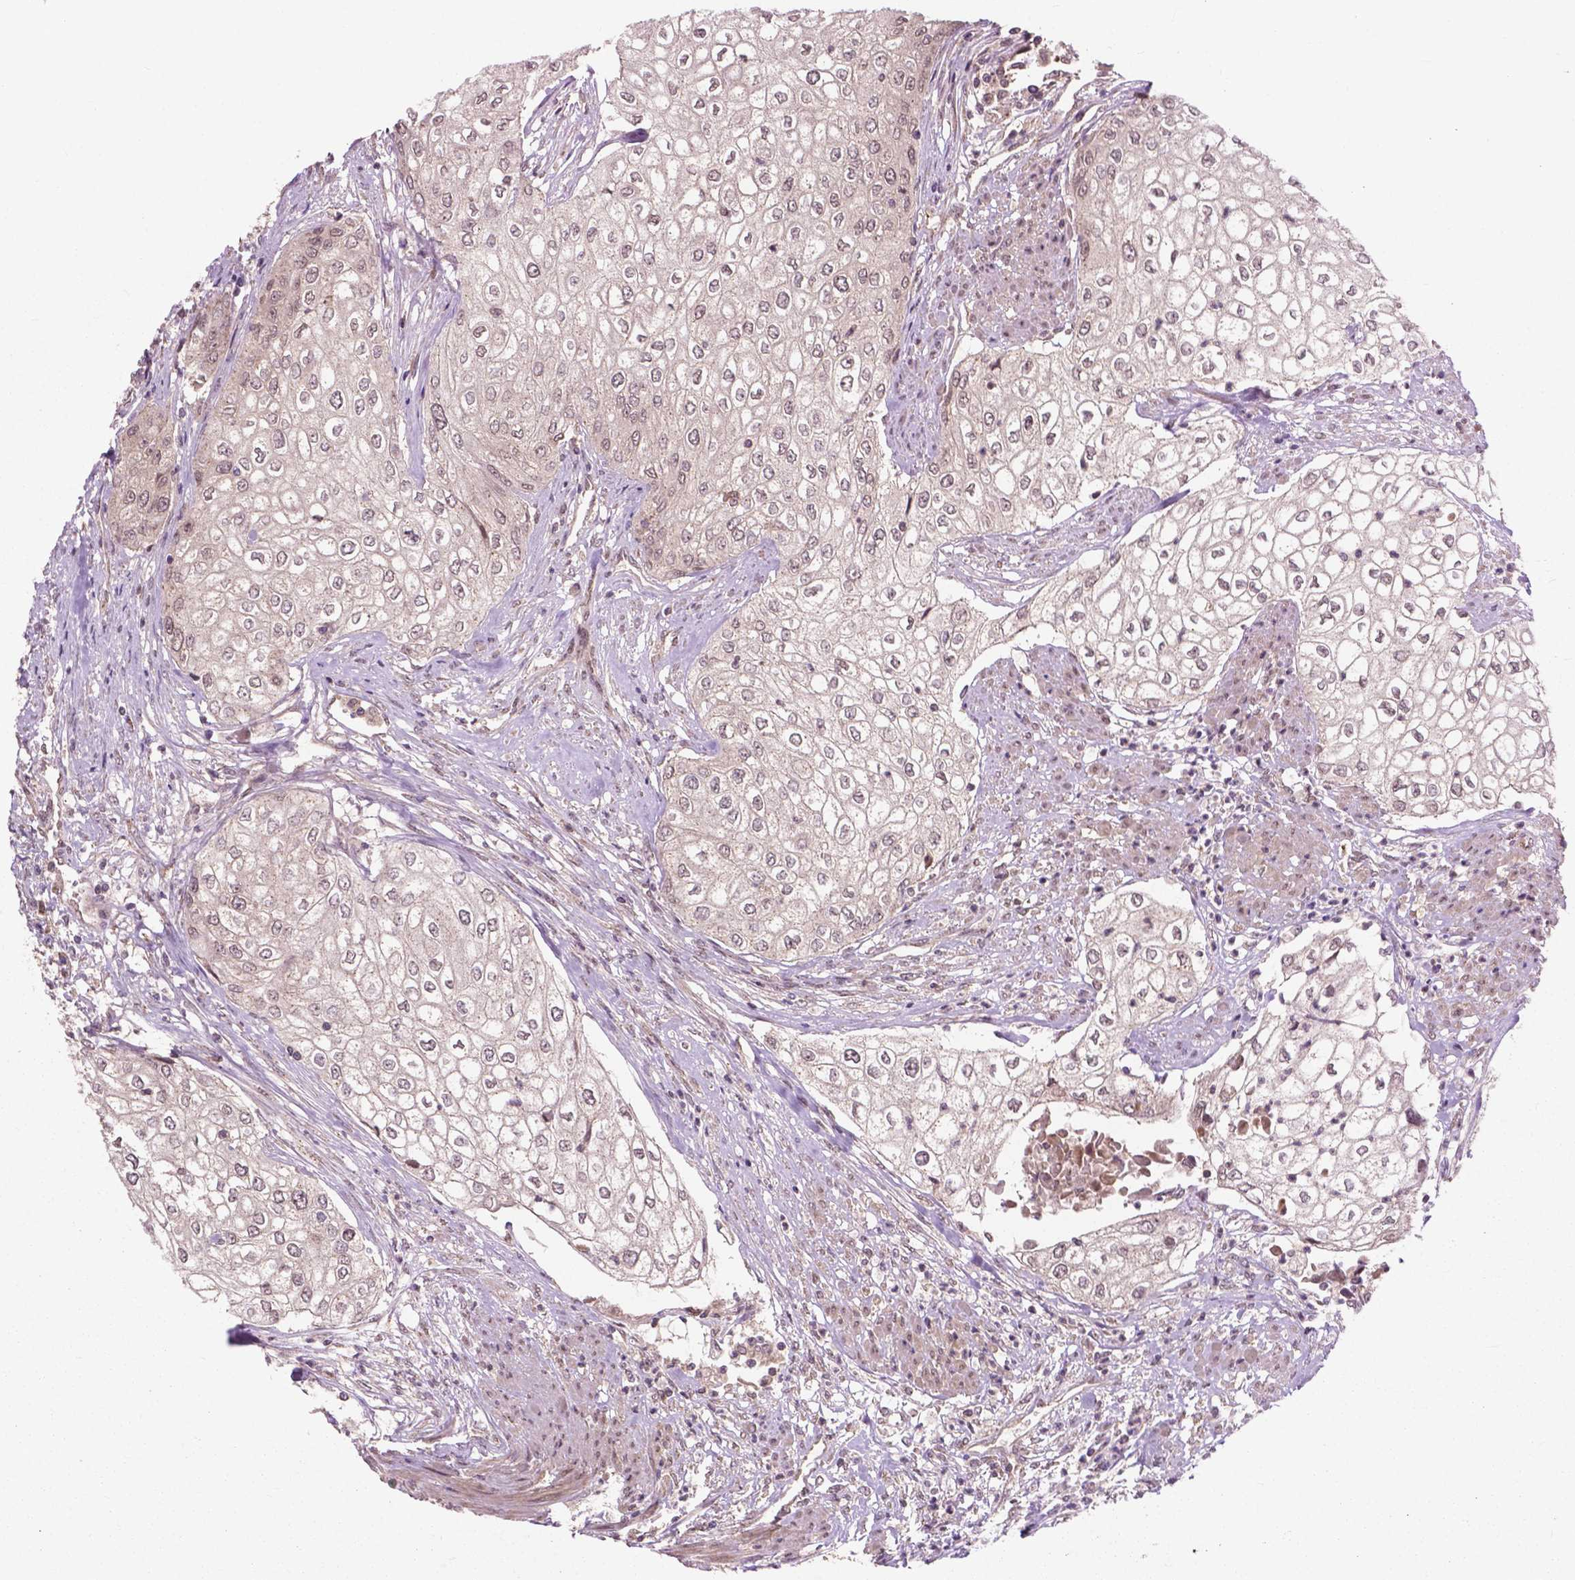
{"staining": {"intensity": "weak", "quantity": "<25%", "location": "nuclear"}, "tissue": "urothelial cancer", "cell_type": "Tumor cells", "image_type": "cancer", "snomed": [{"axis": "morphology", "description": "Urothelial carcinoma, High grade"}, {"axis": "topography", "description": "Urinary bladder"}], "caption": "Immunohistochemical staining of human urothelial carcinoma (high-grade) demonstrates no significant positivity in tumor cells.", "gene": "PPP1CB", "patient": {"sex": "male", "age": 62}}